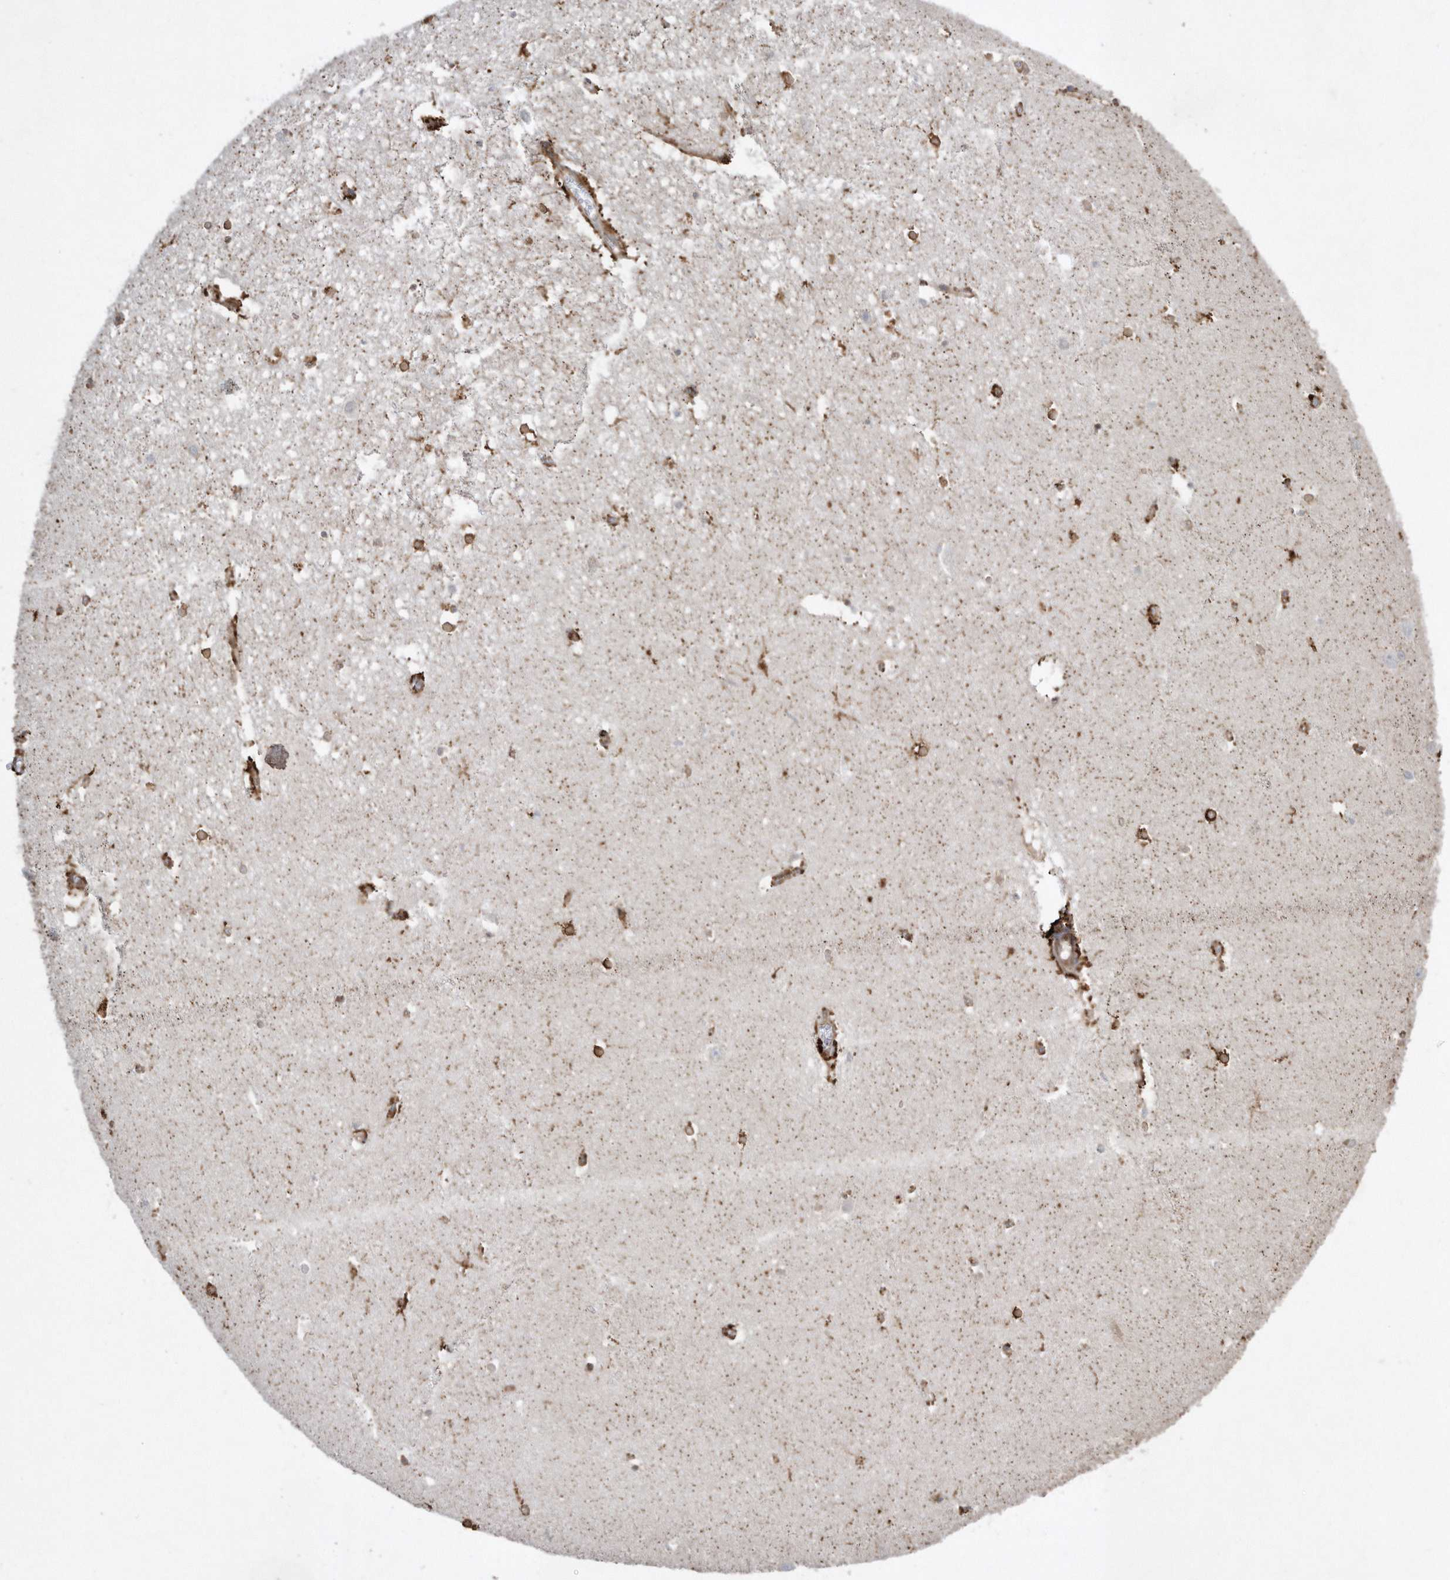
{"staining": {"intensity": "strong", "quantity": "<25%", "location": "cytoplasmic/membranous"}, "tissue": "hippocampus", "cell_type": "Glial cells", "image_type": "normal", "snomed": [{"axis": "morphology", "description": "Normal tissue, NOS"}, {"axis": "topography", "description": "Hippocampus"}], "caption": "Protein expression analysis of benign human hippocampus reveals strong cytoplasmic/membranous expression in approximately <25% of glial cells. The staining is performed using DAB (3,3'-diaminobenzidine) brown chromogen to label protein expression. The nuclei are counter-stained blue using hematoxylin.", "gene": "PON2", "patient": {"sex": "female", "age": 64}}